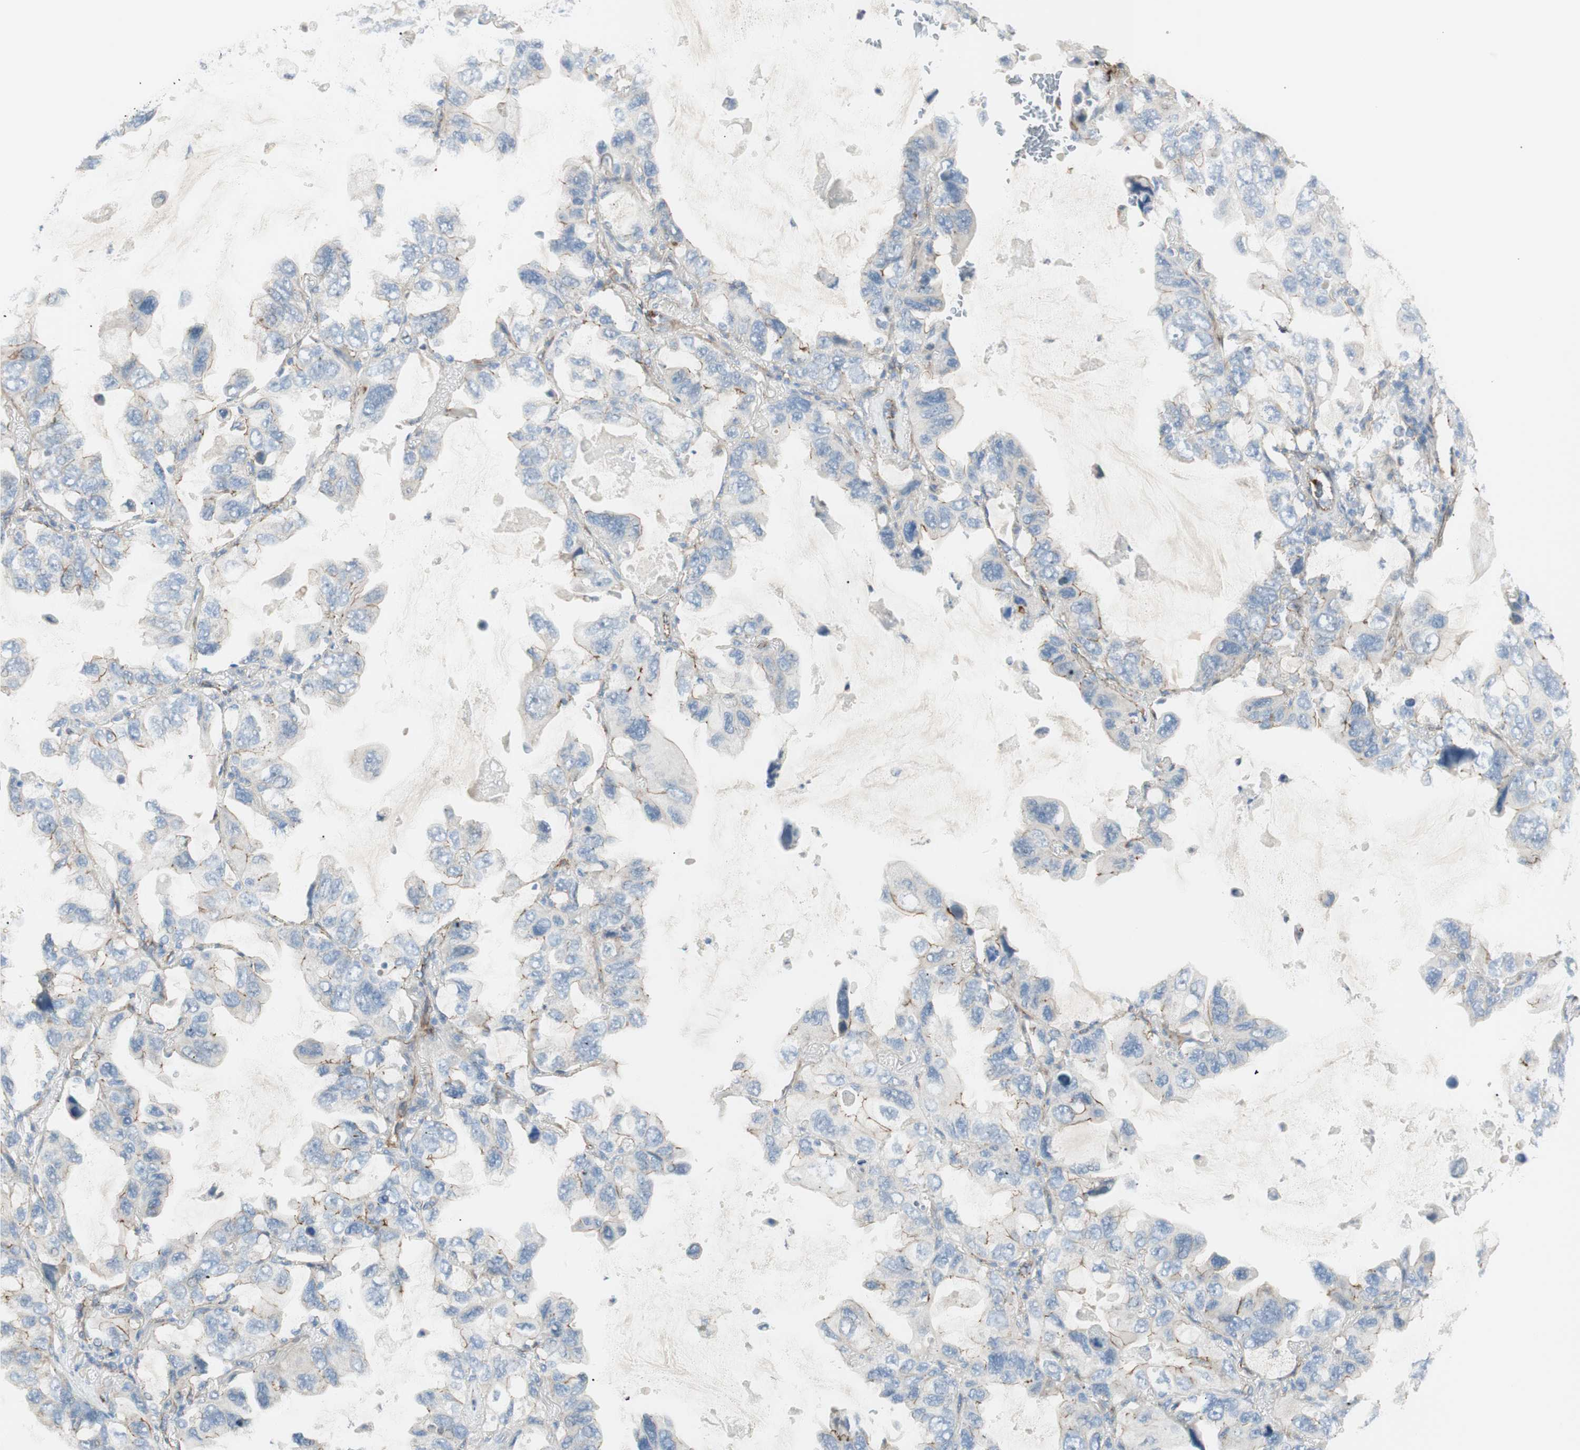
{"staining": {"intensity": "weak", "quantity": "25%-75%", "location": "cytoplasmic/membranous"}, "tissue": "lung cancer", "cell_type": "Tumor cells", "image_type": "cancer", "snomed": [{"axis": "morphology", "description": "Squamous cell carcinoma, NOS"}, {"axis": "topography", "description": "Lung"}], "caption": "A brown stain highlights weak cytoplasmic/membranous staining of a protein in human lung cancer (squamous cell carcinoma) tumor cells.", "gene": "TJP1", "patient": {"sex": "female", "age": 73}}